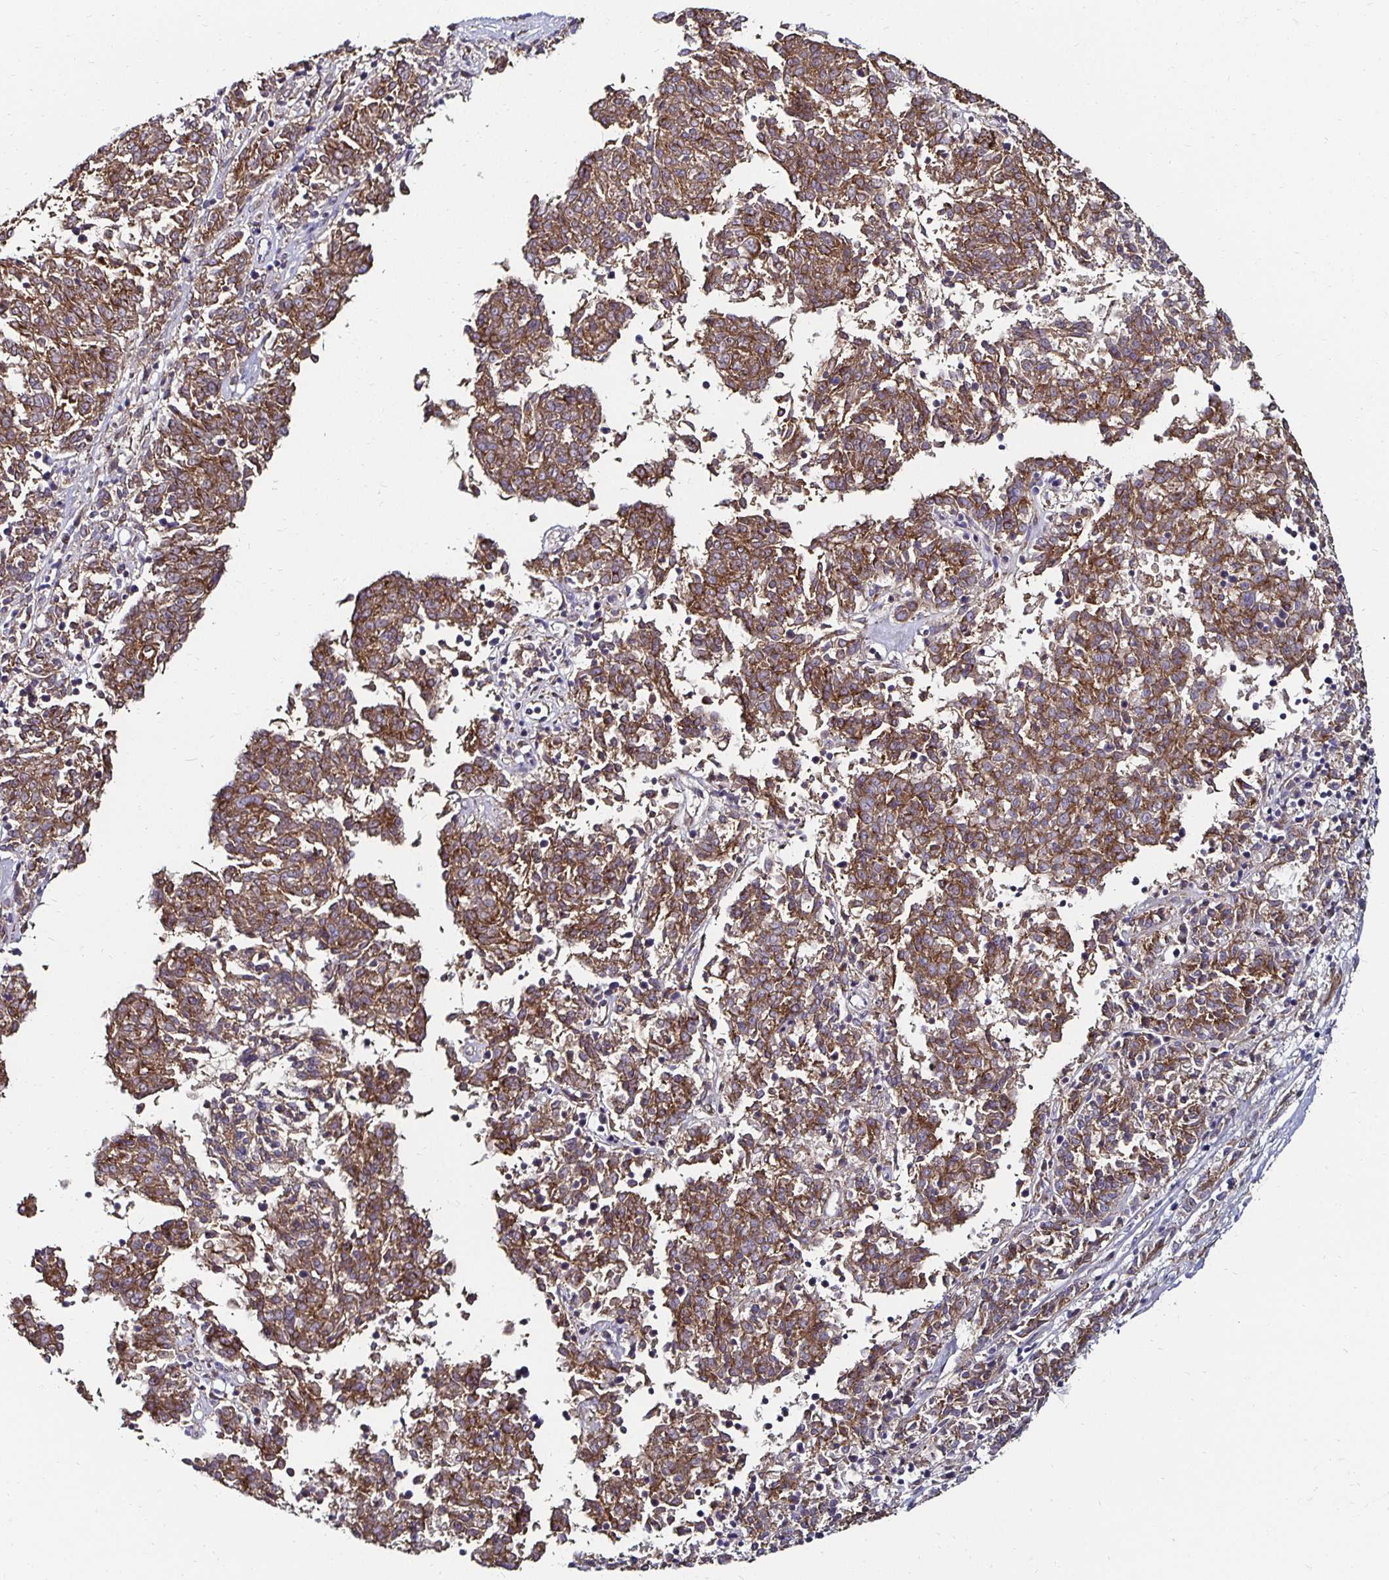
{"staining": {"intensity": "moderate", "quantity": ">75%", "location": "cytoplasmic/membranous"}, "tissue": "melanoma", "cell_type": "Tumor cells", "image_type": "cancer", "snomed": [{"axis": "morphology", "description": "Malignant melanoma, NOS"}, {"axis": "topography", "description": "Skin"}], "caption": "Protein expression analysis of human melanoma reveals moderate cytoplasmic/membranous staining in about >75% of tumor cells.", "gene": "NCSTN", "patient": {"sex": "female", "age": 72}}